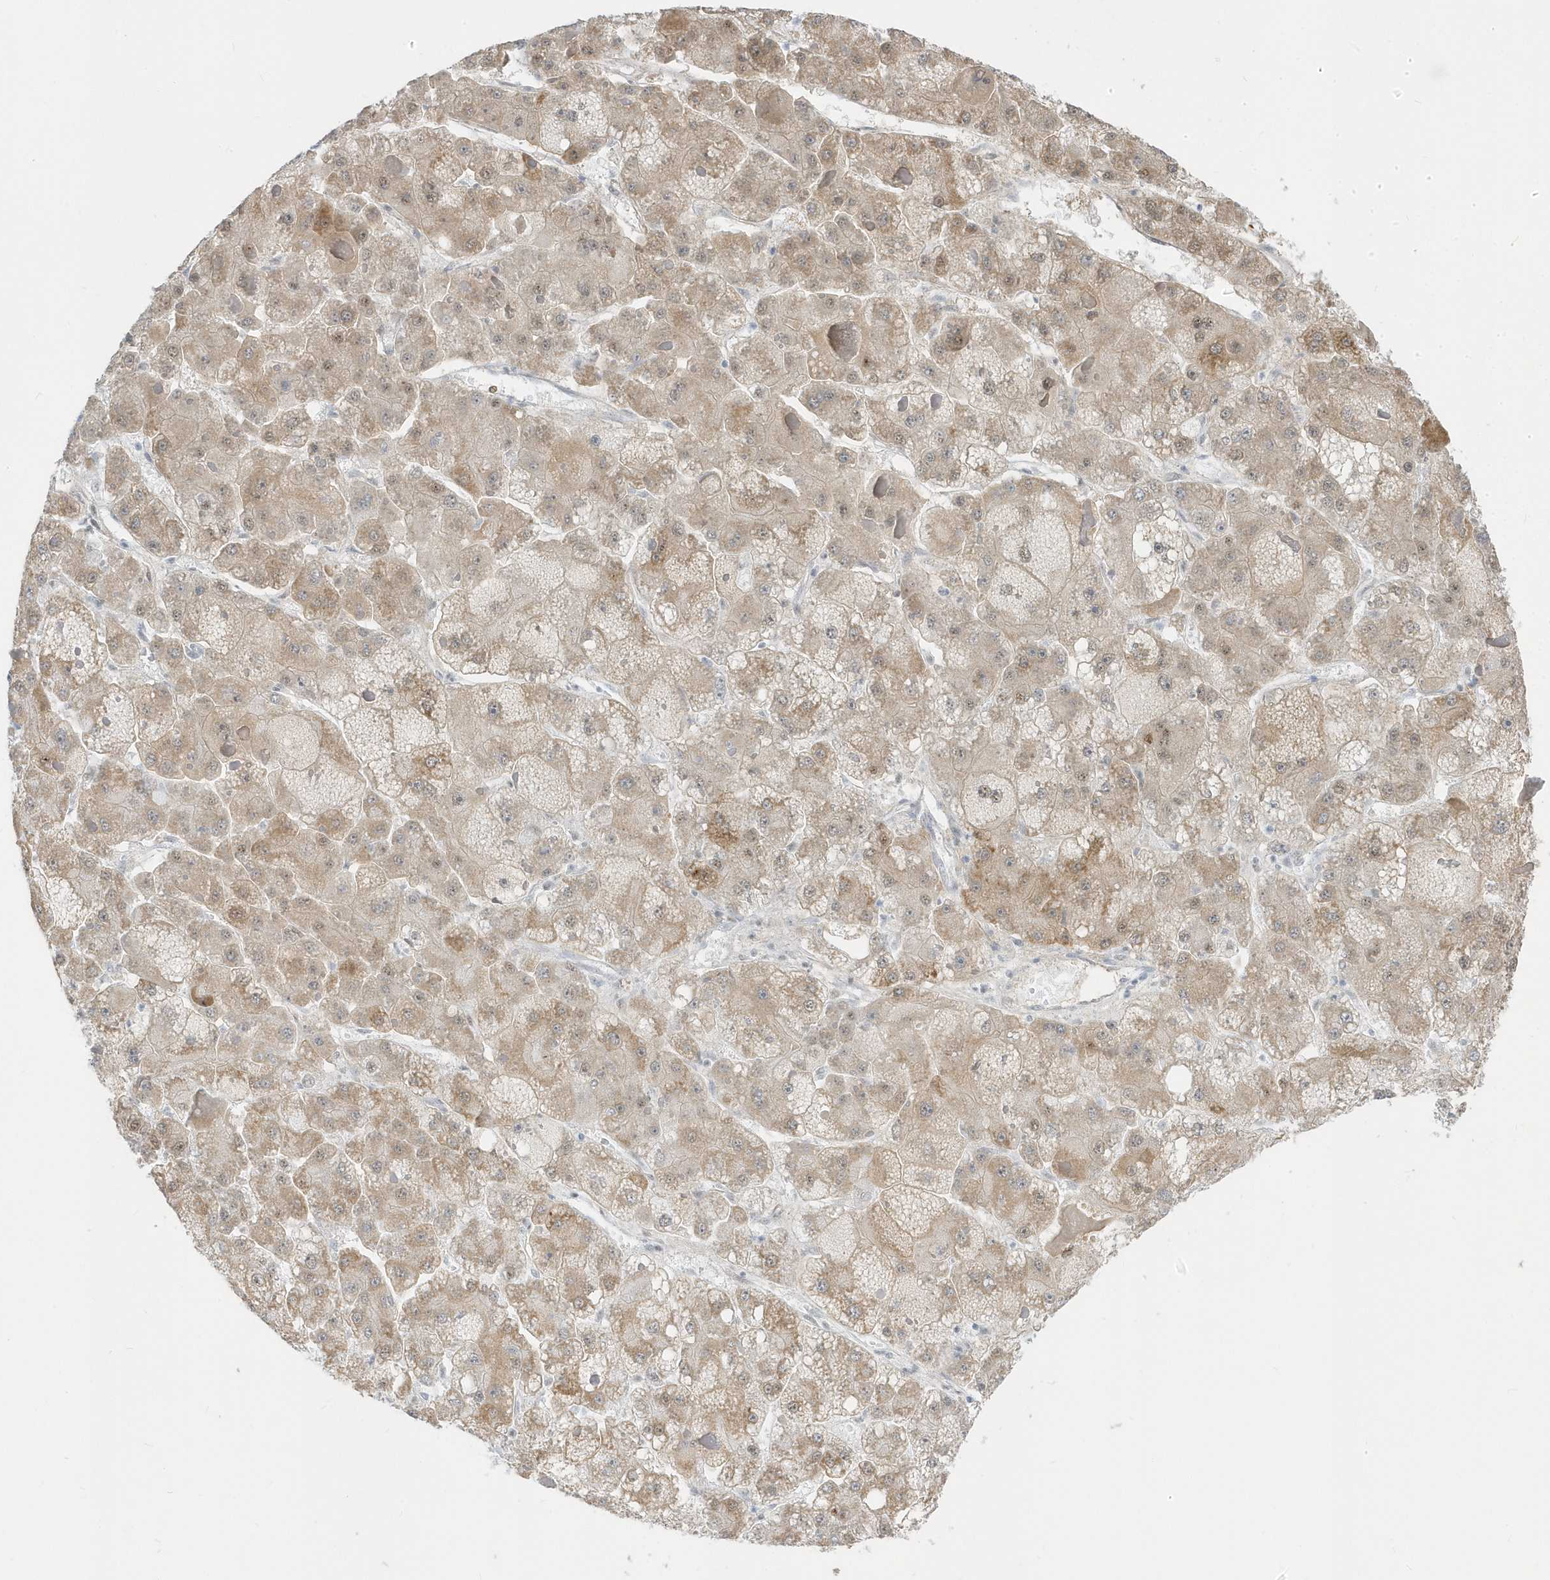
{"staining": {"intensity": "moderate", "quantity": ">75%", "location": "cytoplasmic/membranous,nuclear"}, "tissue": "liver cancer", "cell_type": "Tumor cells", "image_type": "cancer", "snomed": [{"axis": "morphology", "description": "Carcinoma, Hepatocellular, NOS"}, {"axis": "topography", "description": "Liver"}], "caption": "High-magnification brightfield microscopy of liver cancer (hepatocellular carcinoma) stained with DAB (brown) and counterstained with hematoxylin (blue). tumor cells exhibit moderate cytoplasmic/membranous and nuclear positivity is seen in approximately>75% of cells.", "gene": "PLEKHN1", "patient": {"sex": "female", "age": 73}}